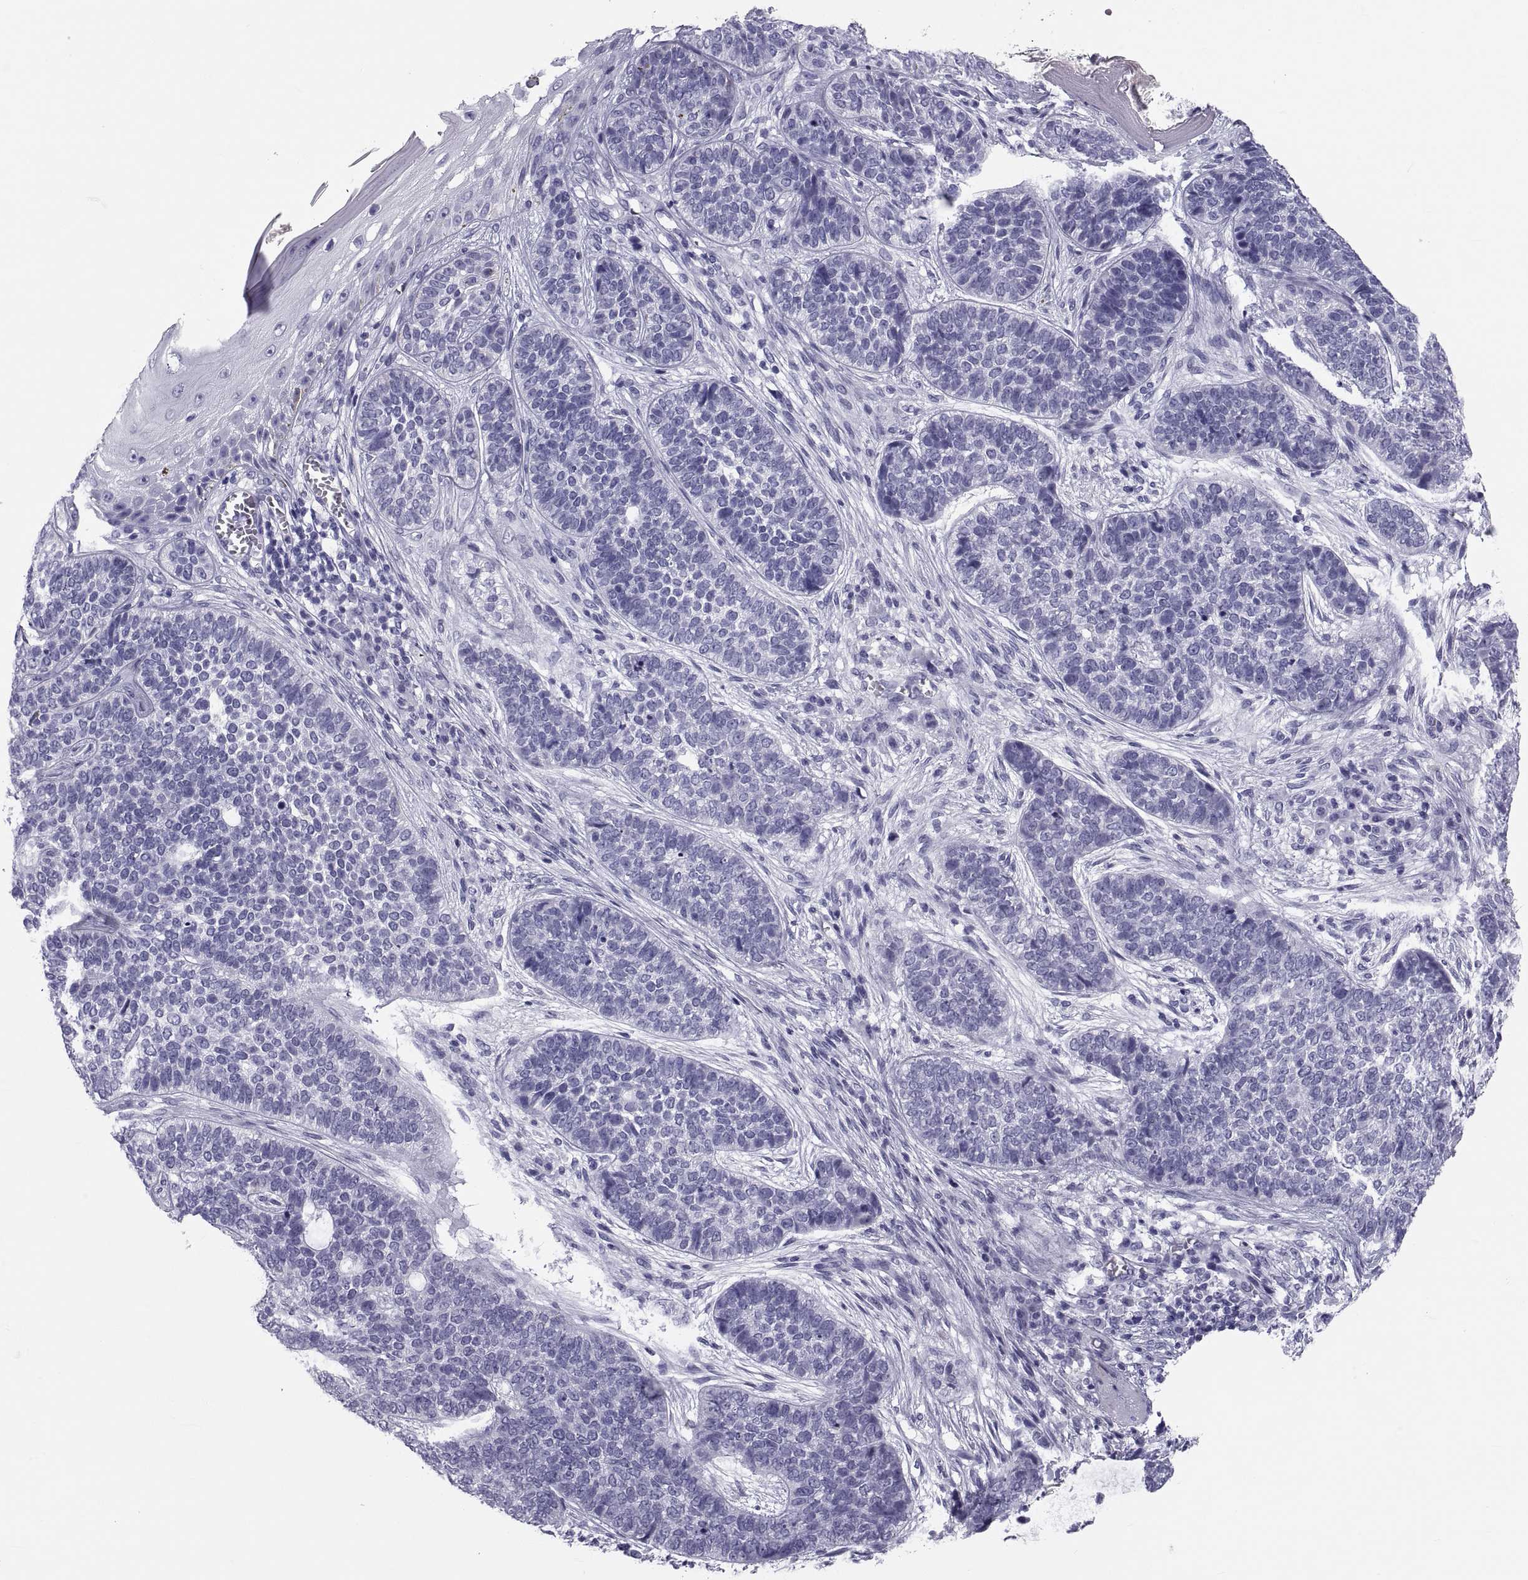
{"staining": {"intensity": "negative", "quantity": "none", "location": "none"}, "tissue": "skin cancer", "cell_type": "Tumor cells", "image_type": "cancer", "snomed": [{"axis": "morphology", "description": "Basal cell carcinoma"}, {"axis": "topography", "description": "Skin"}], "caption": "Human skin cancer (basal cell carcinoma) stained for a protein using immunohistochemistry (IHC) reveals no positivity in tumor cells.", "gene": "DEFB129", "patient": {"sex": "female", "age": 69}}